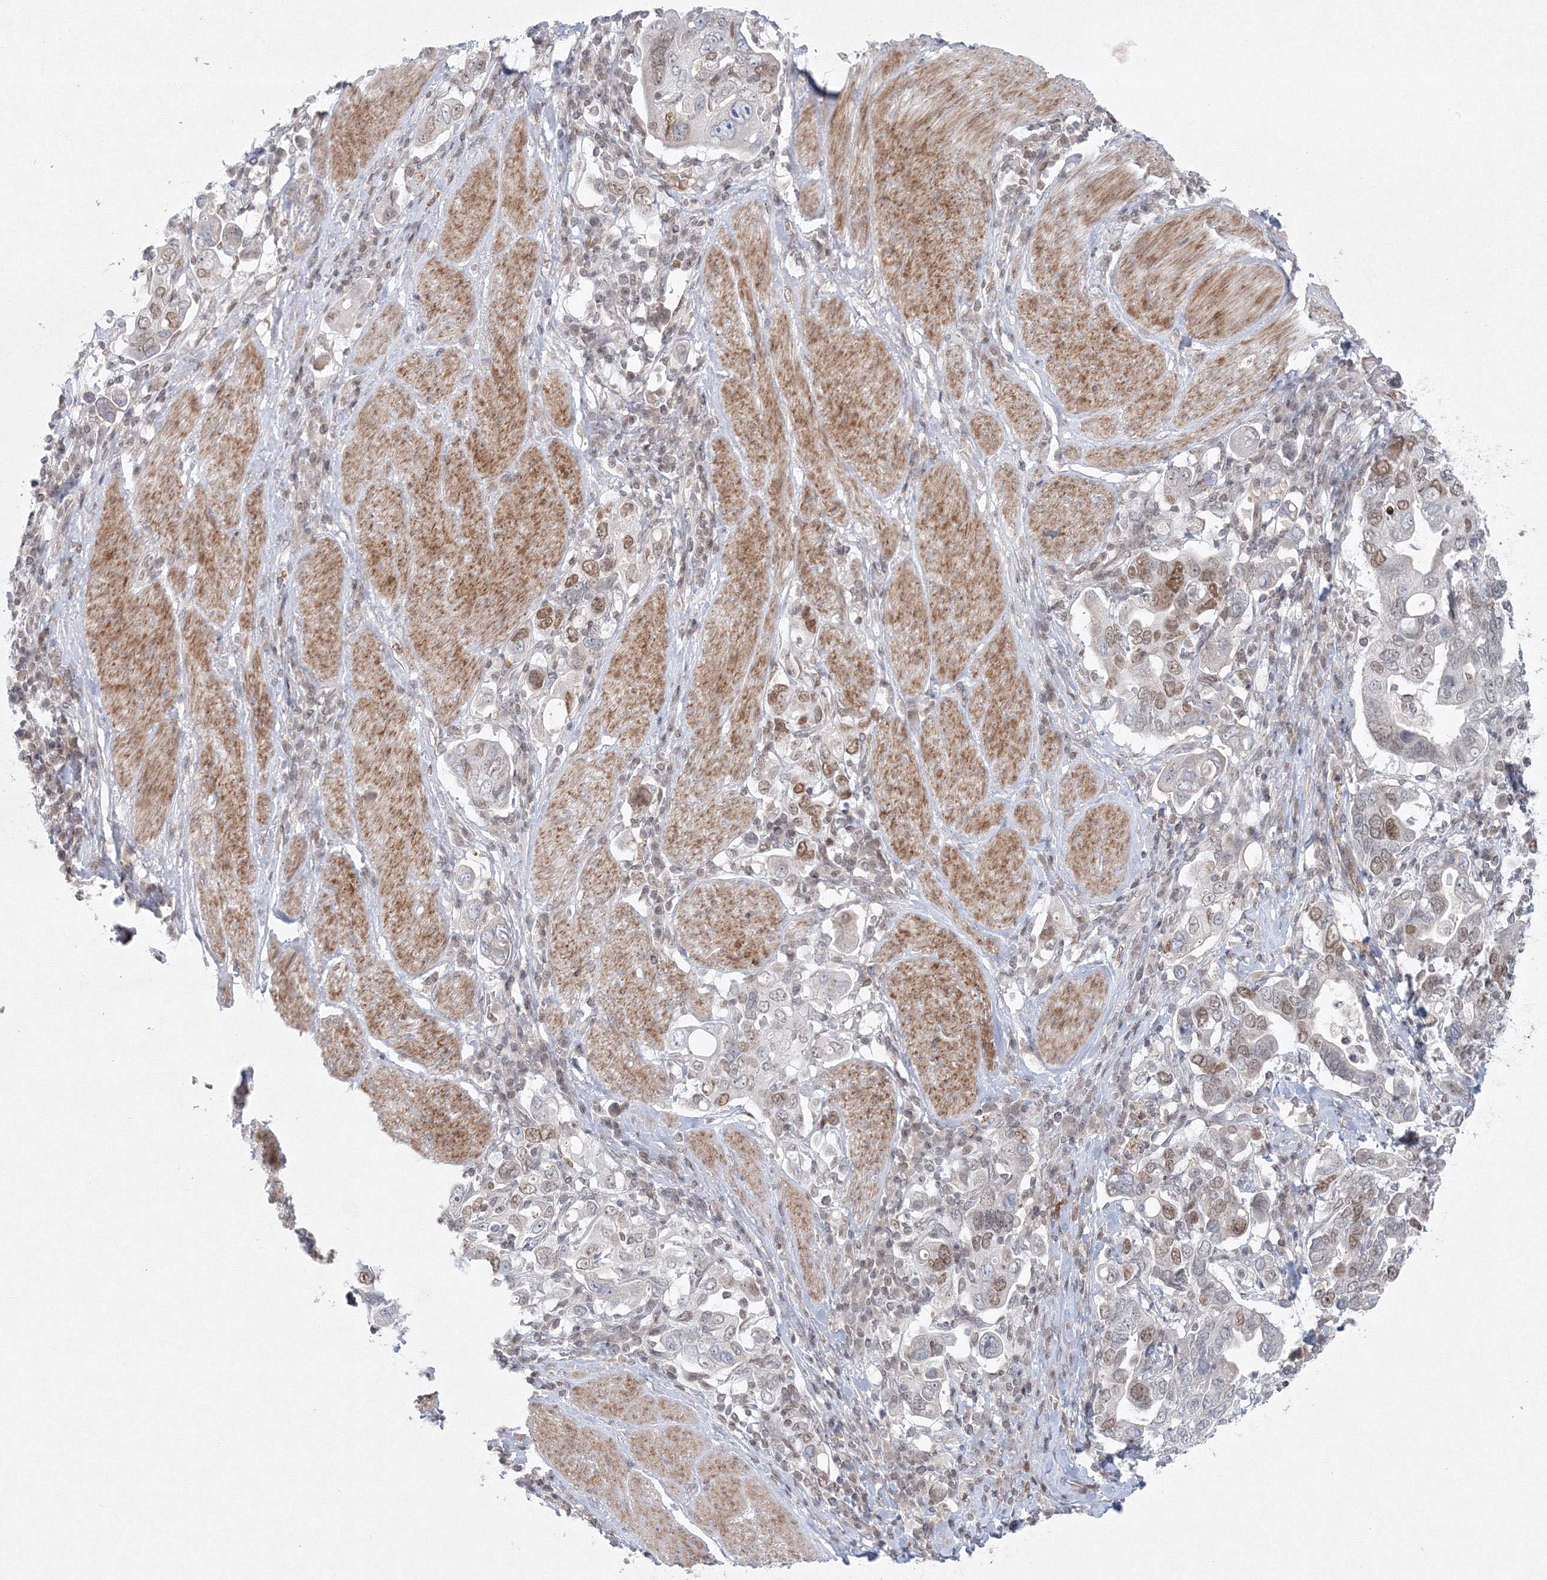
{"staining": {"intensity": "weak", "quantity": "<25%", "location": "nuclear"}, "tissue": "stomach cancer", "cell_type": "Tumor cells", "image_type": "cancer", "snomed": [{"axis": "morphology", "description": "Adenocarcinoma, NOS"}, {"axis": "topography", "description": "Stomach, upper"}], "caption": "An image of human stomach cancer (adenocarcinoma) is negative for staining in tumor cells. (DAB immunohistochemistry visualized using brightfield microscopy, high magnification).", "gene": "KIF4A", "patient": {"sex": "male", "age": 62}}